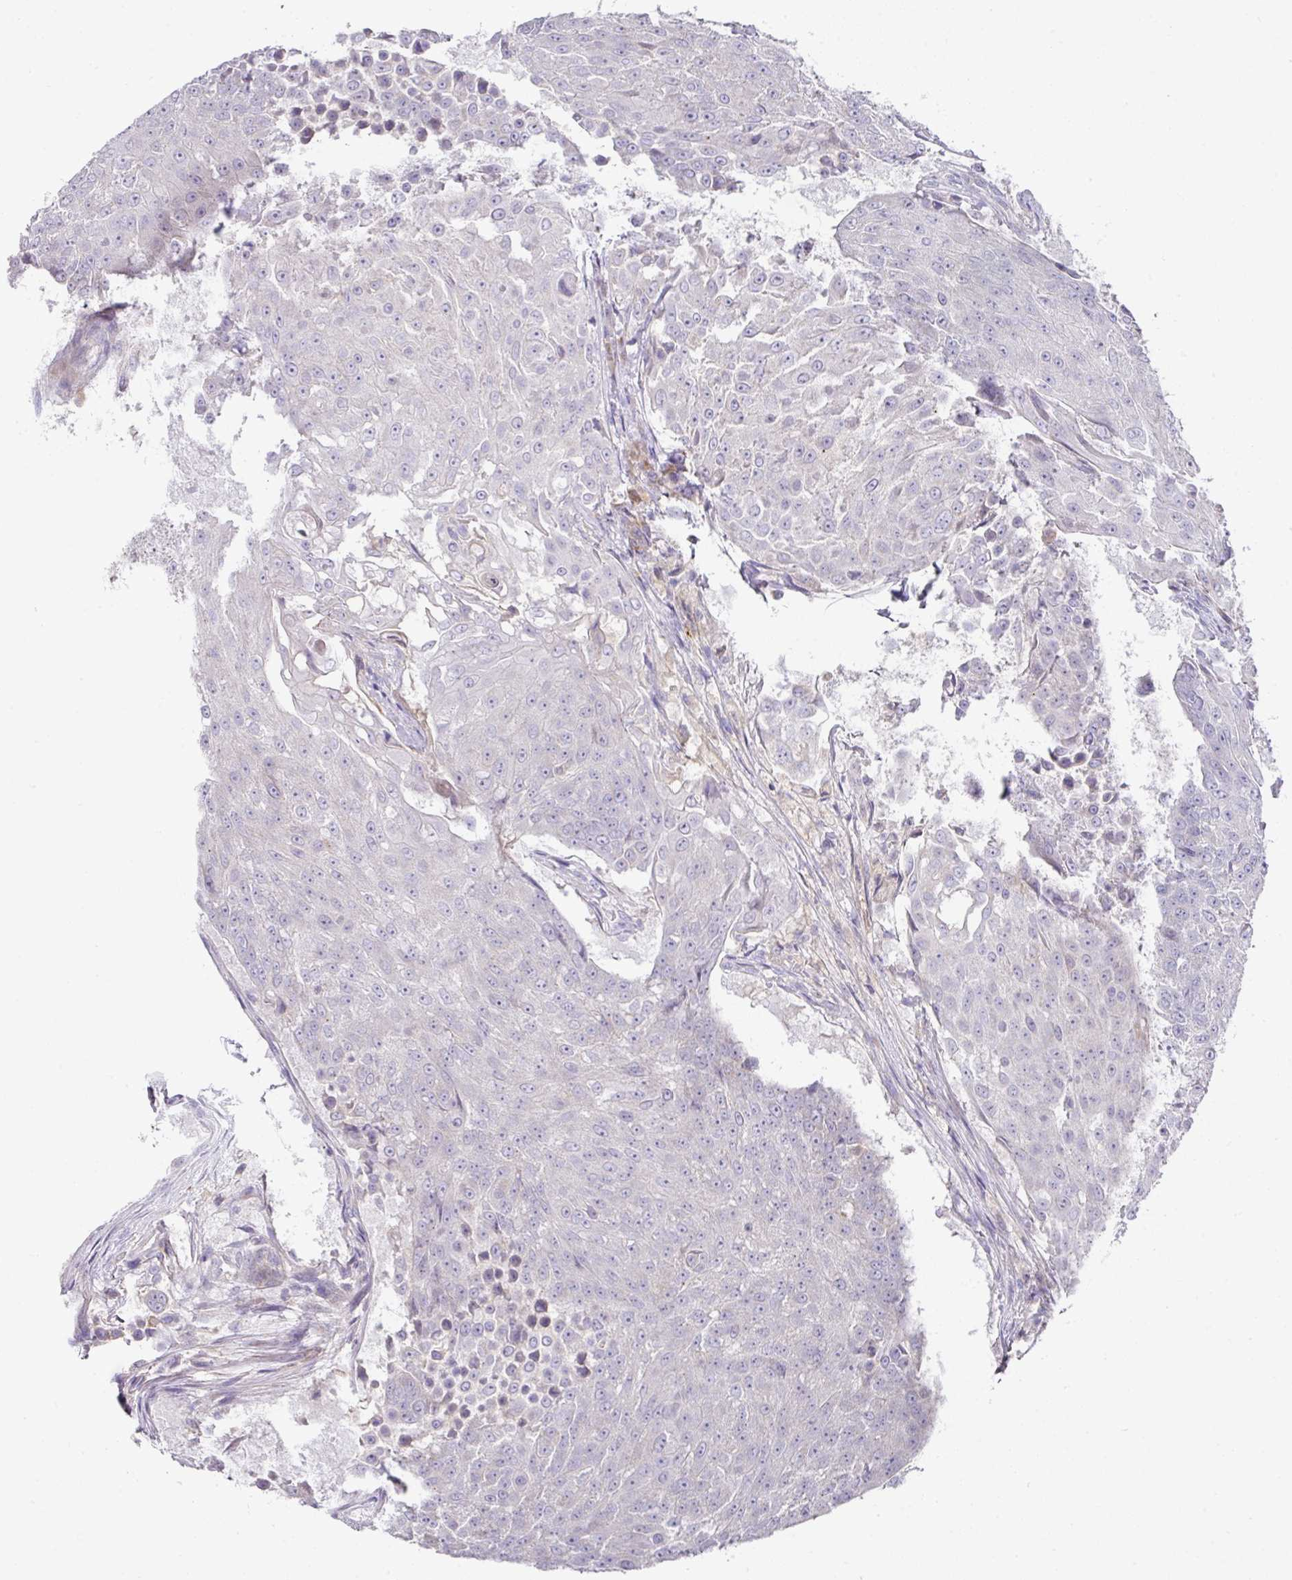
{"staining": {"intensity": "negative", "quantity": "none", "location": "none"}, "tissue": "urothelial cancer", "cell_type": "Tumor cells", "image_type": "cancer", "snomed": [{"axis": "morphology", "description": "Urothelial carcinoma, High grade"}, {"axis": "topography", "description": "Urinary bladder"}], "caption": "There is no significant staining in tumor cells of high-grade urothelial carcinoma.", "gene": "TARM1", "patient": {"sex": "female", "age": 63}}